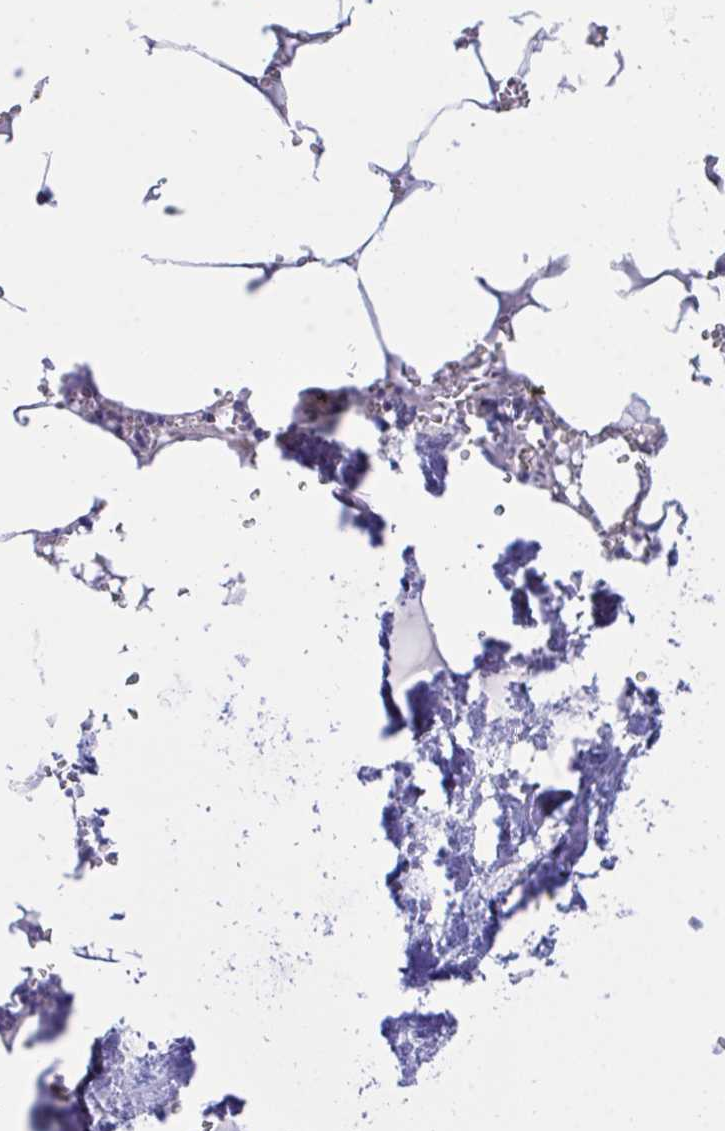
{"staining": {"intensity": "negative", "quantity": "none", "location": "none"}, "tissue": "bone marrow", "cell_type": "Hematopoietic cells", "image_type": "normal", "snomed": [{"axis": "morphology", "description": "Normal tissue, NOS"}, {"axis": "topography", "description": "Bone marrow"}], "caption": "A micrograph of bone marrow stained for a protein shows no brown staining in hematopoietic cells. (Immunohistochemistry (ihc), brightfield microscopy, high magnification).", "gene": "PLEKHH1", "patient": {"sex": "male", "age": 54}}